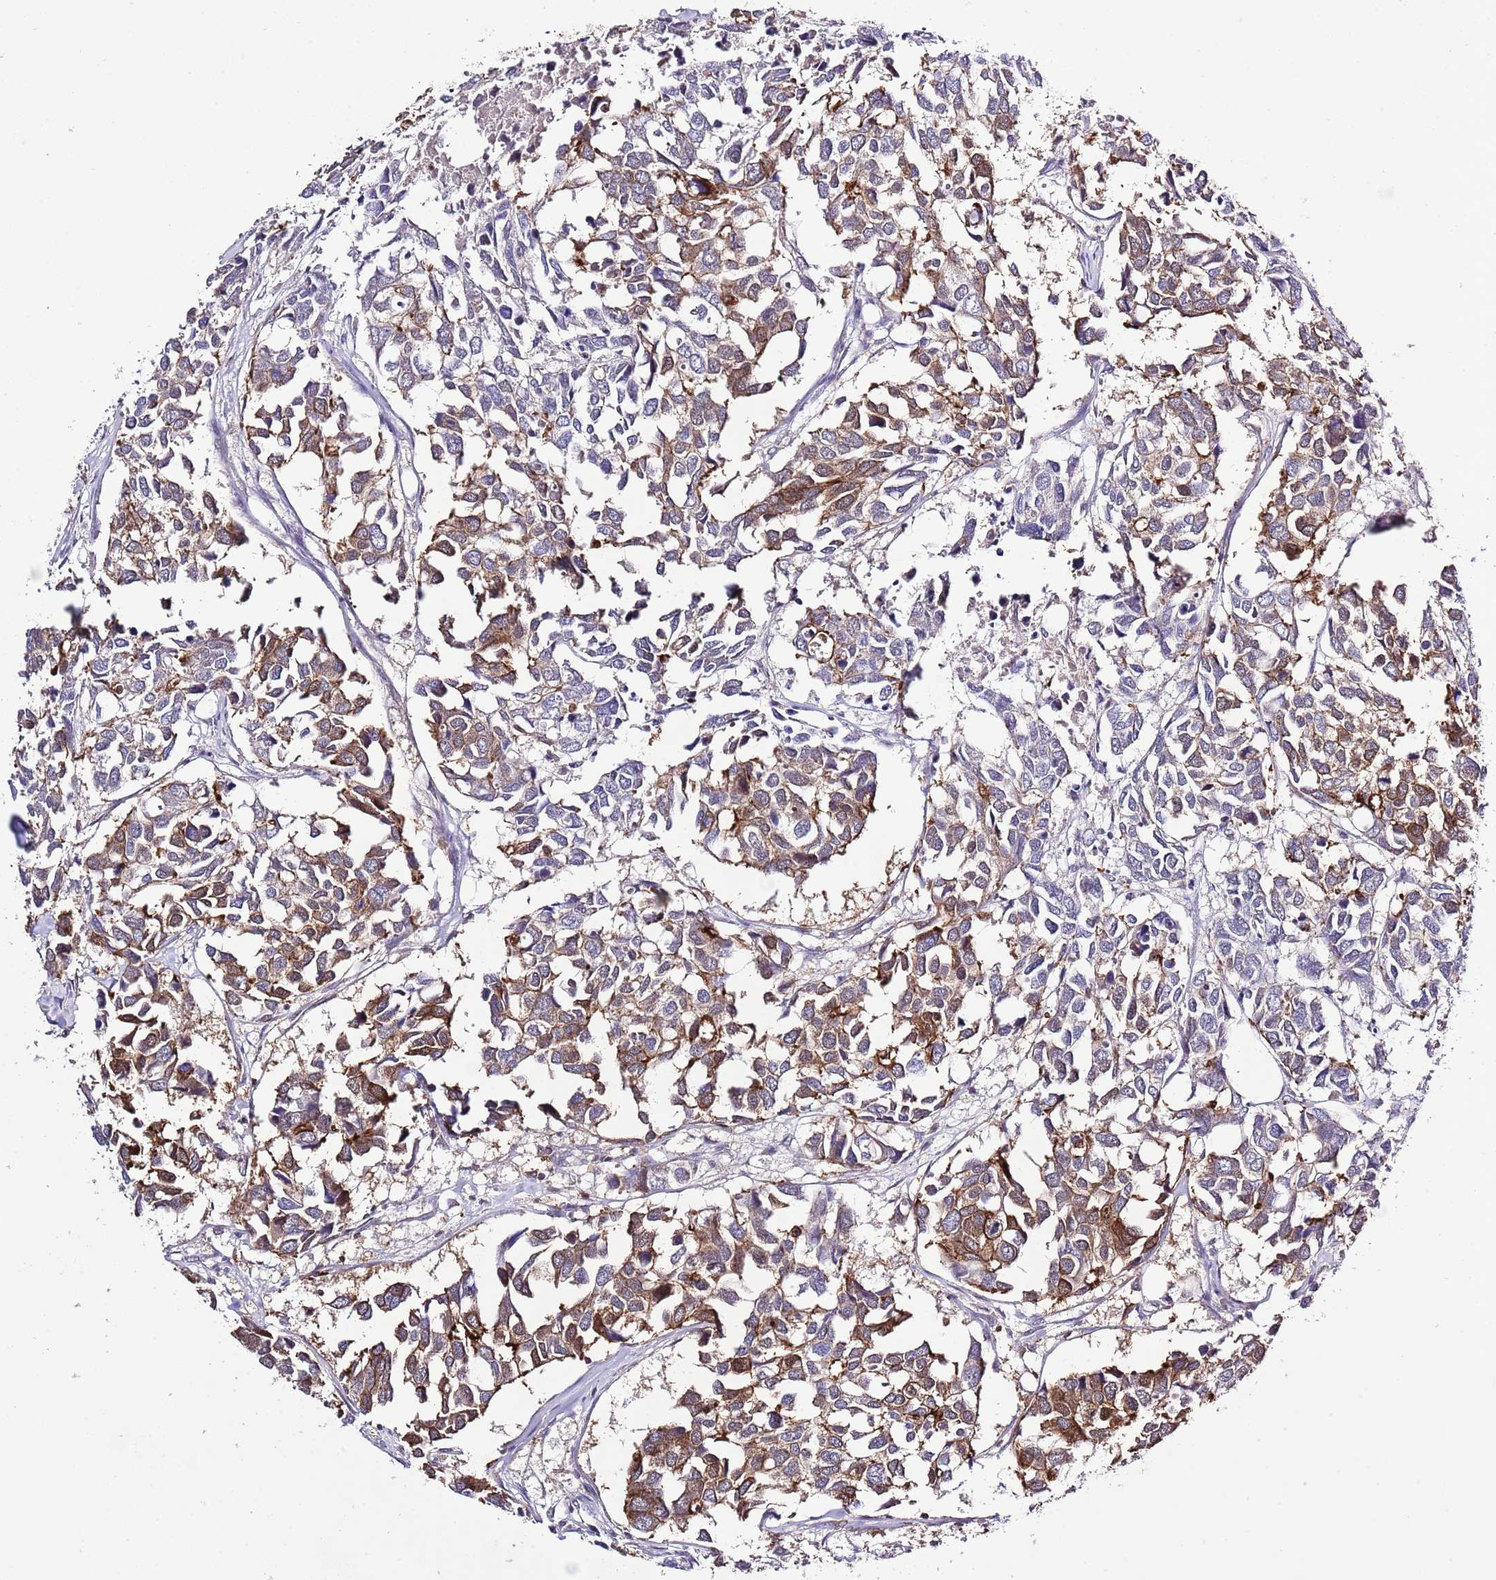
{"staining": {"intensity": "moderate", "quantity": ">75%", "location": "cytoplasmic/membranous"}, "tissue": "breast cancer", "cell_type": "Tumor cells", "image_type": "cancer", "snomed": [{"axis": "morphology", "description": "Duct carcinoma"}, {"axis": "topography", "description": "Breast"}], "caption": "Immunohistochemistry (DAB) staining of breast cancer (infiltrating ductal carcinoma) reveals moderate cytoplasmic/membranous protein expression in approximately >75% of tumor cells. (DAB = brown stain, brightfield microscopy at high magnification).", "gene": "EFHD1", "patient": {"sex": "female", "age": 83}}